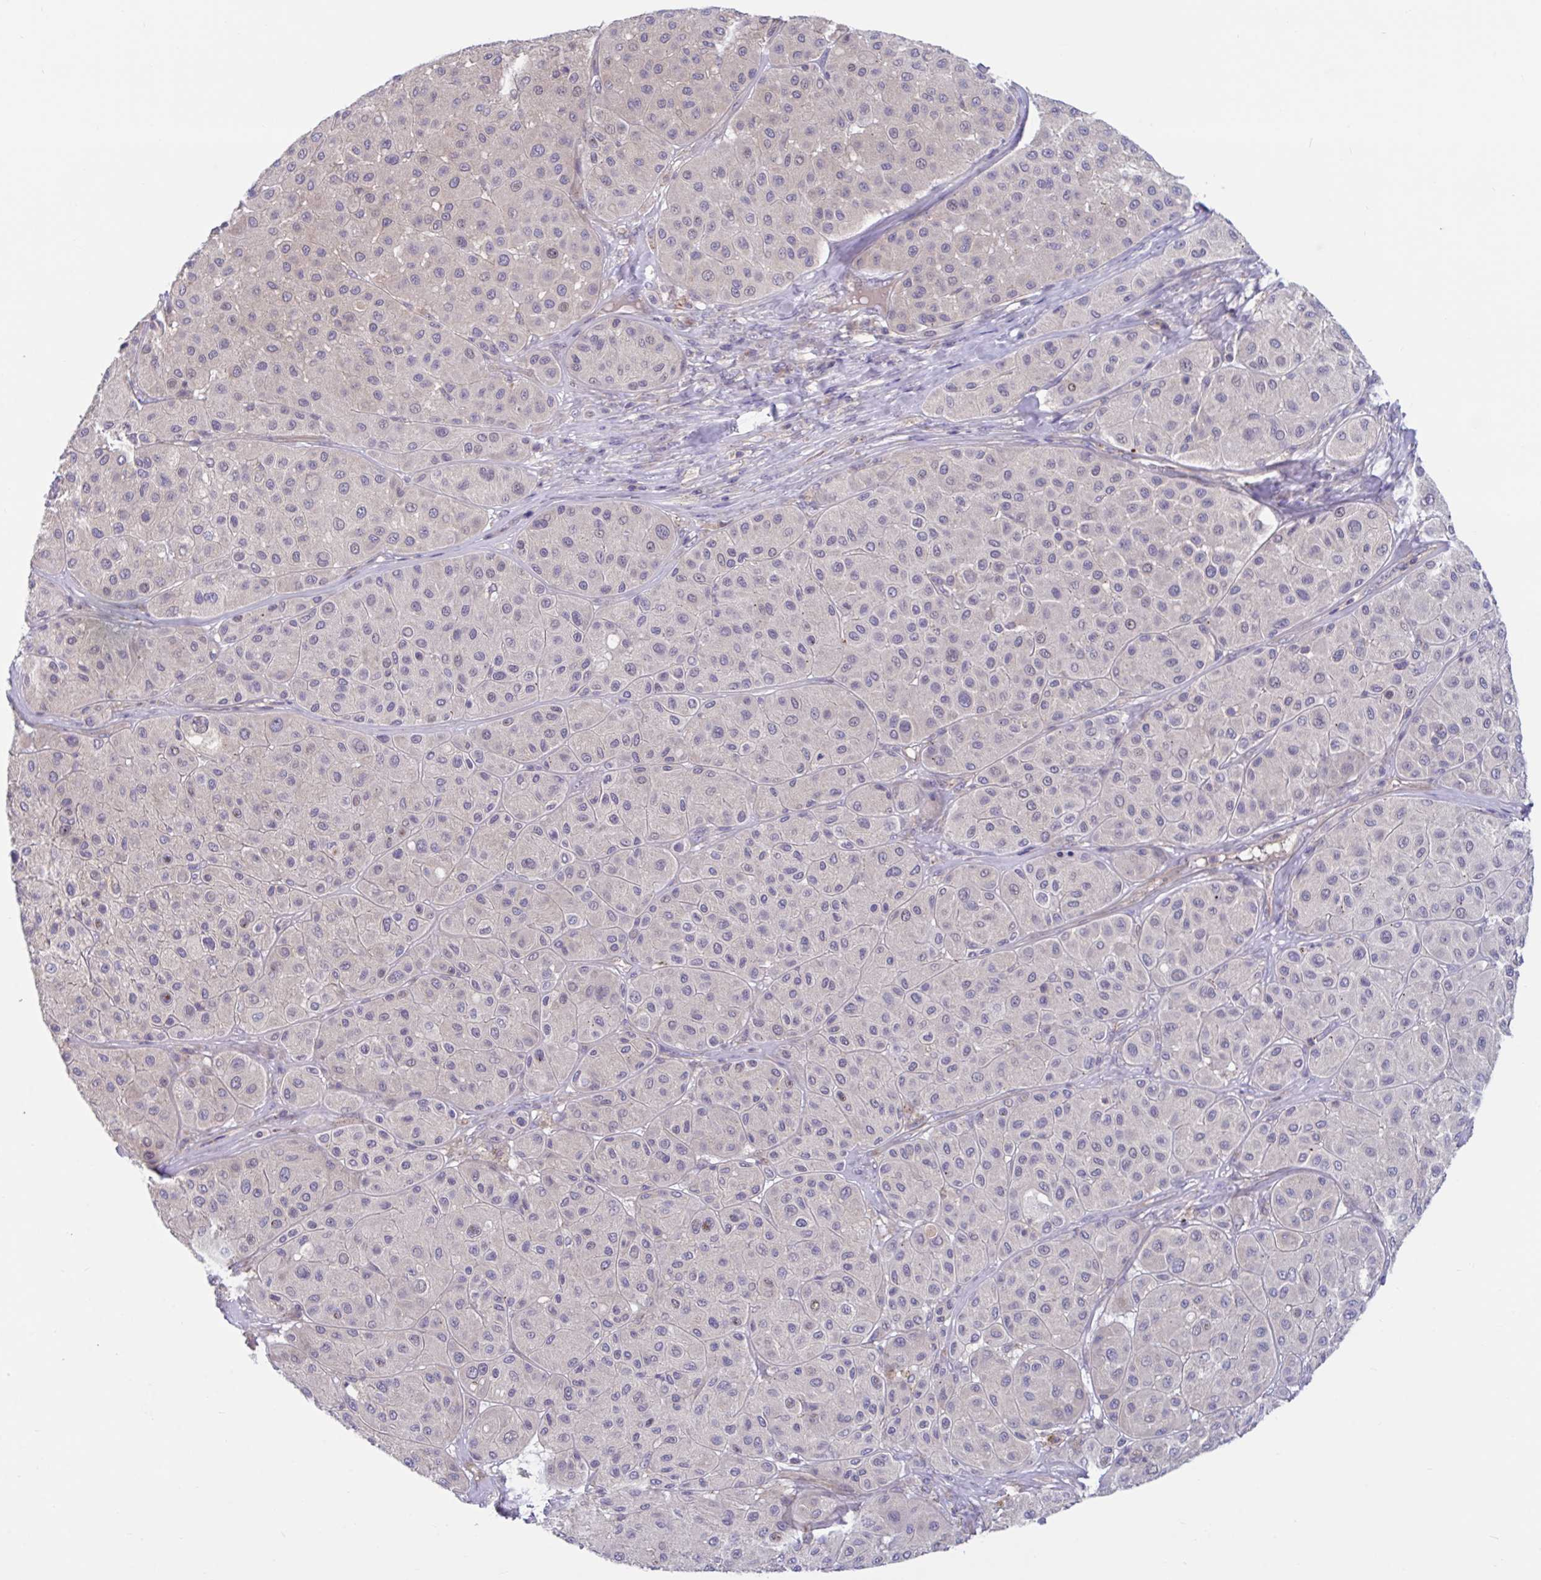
{"staining": {"intensity": "weak", "quantity": "<25%", "location": "nuclear"}, "tissue": "melanoma", "cell_type": "Tumor cells", "image_type": "cancer", "snomed": [{"axis": "morphology", "description": "Malignant melanoma, Metastatic site"}, {"axis": "topography", "description": "Smooth muscle"}], "caption": "DAB (3,3'-diaminobenzidine) immunohistochemical staining of human malignant melanoma (metastatic site) demonstrates no significant expression in tumor cells.", "gene": "IST1", "patient": {"sex": "male", "age": 41}}